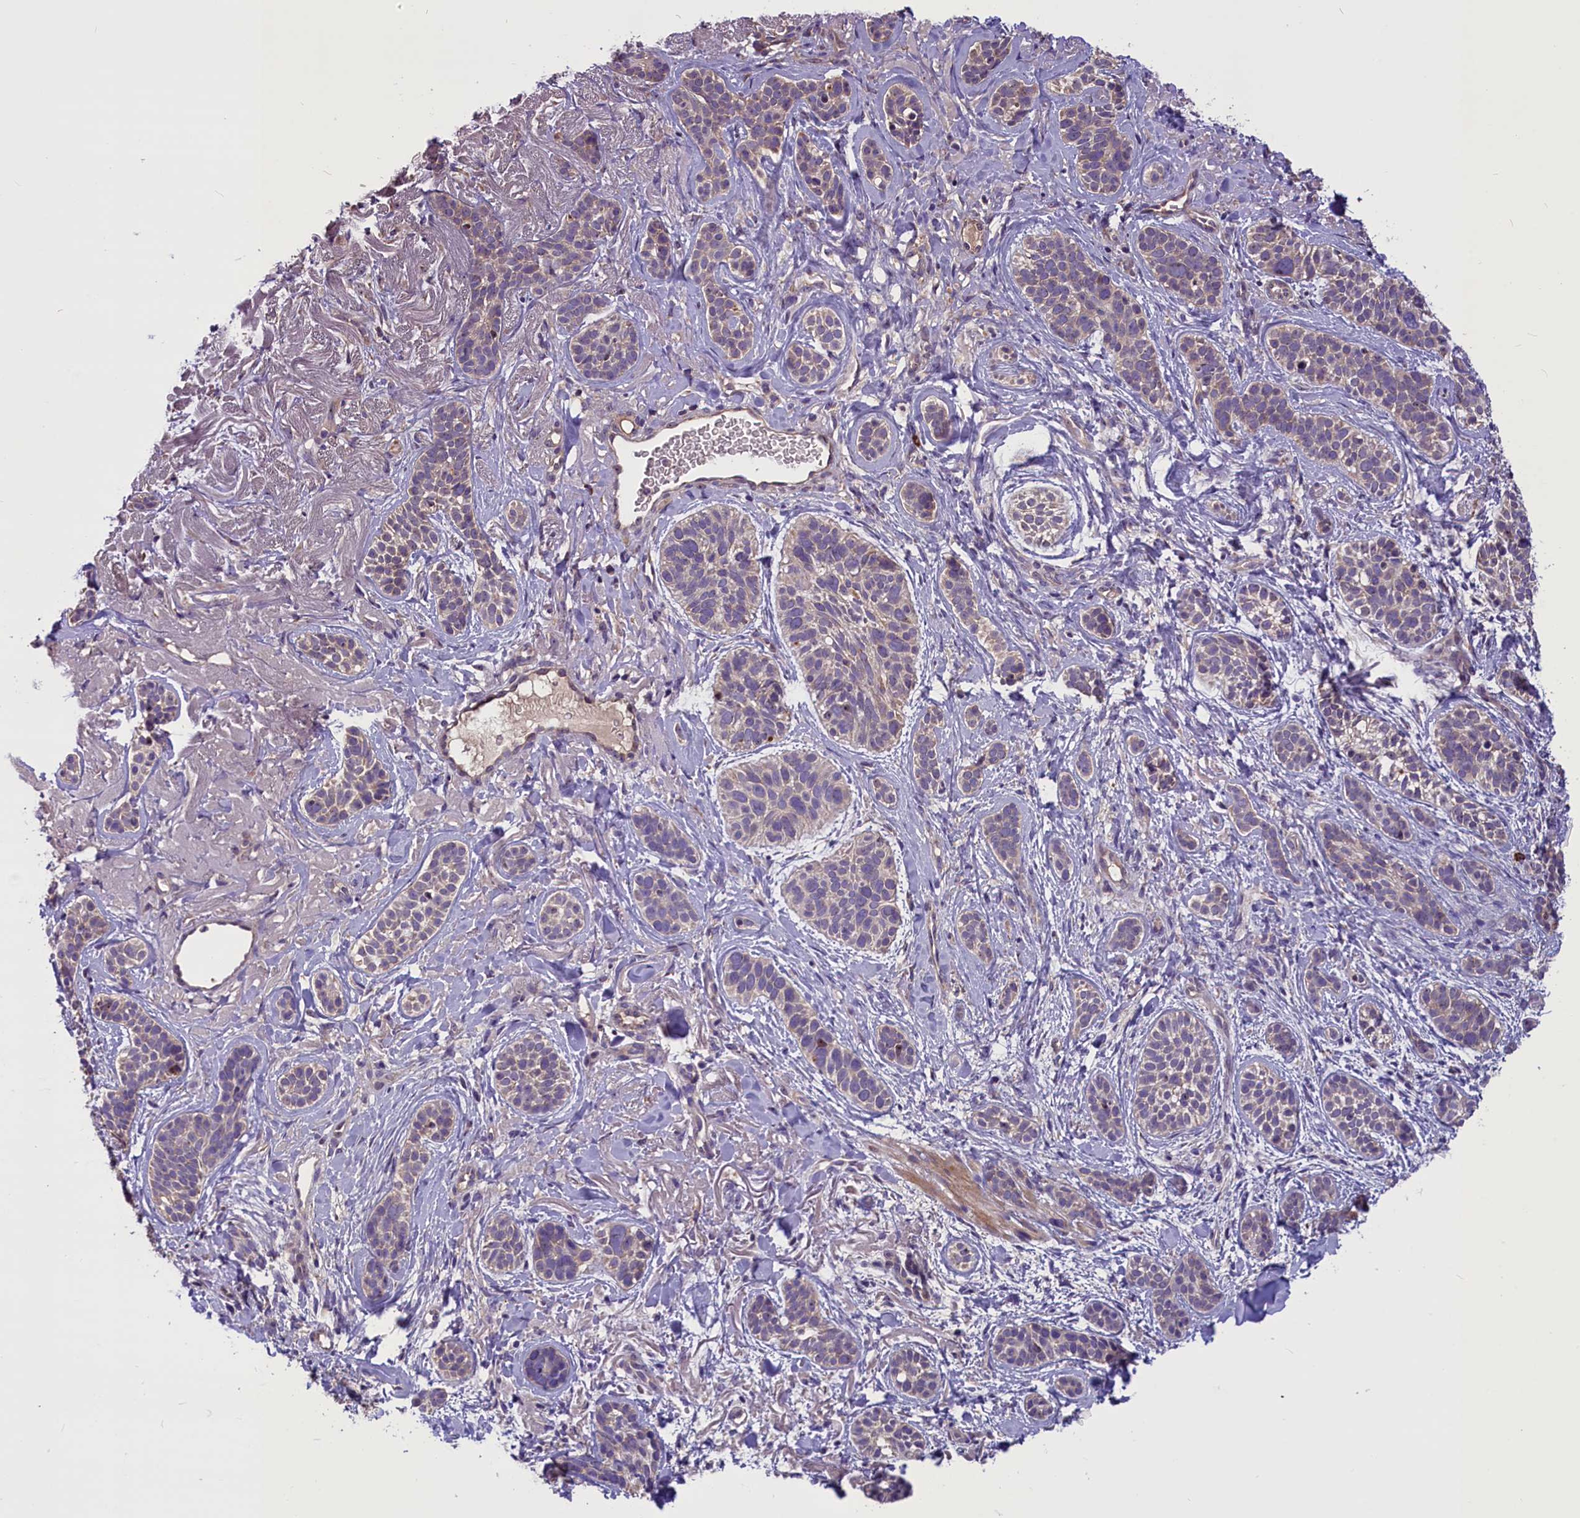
{"staining": {"intensity": "weak", "quantity": ">75%", "location": "cytoplasmic/membranous"}, "tissue": "skin cancer", "cell_type": "Tumor cells", "image_type": "cancer", "snomed": [{"axis": "morphology", "description": "Basal cell carcinoma"}, {"axis": "topography", "description": "Skin"}], "caption": "Protein expression analysis of human basal cell carcinoma (skin) reveals weak cytoplasmic/membranous staining in approximately >75% of tumor cells. Immunohistochemistry (ihc) stains the protein in brown and the nuclei are stained blue.", "gene": "FRY", "patient": {"sex": "male", "age": 71}}